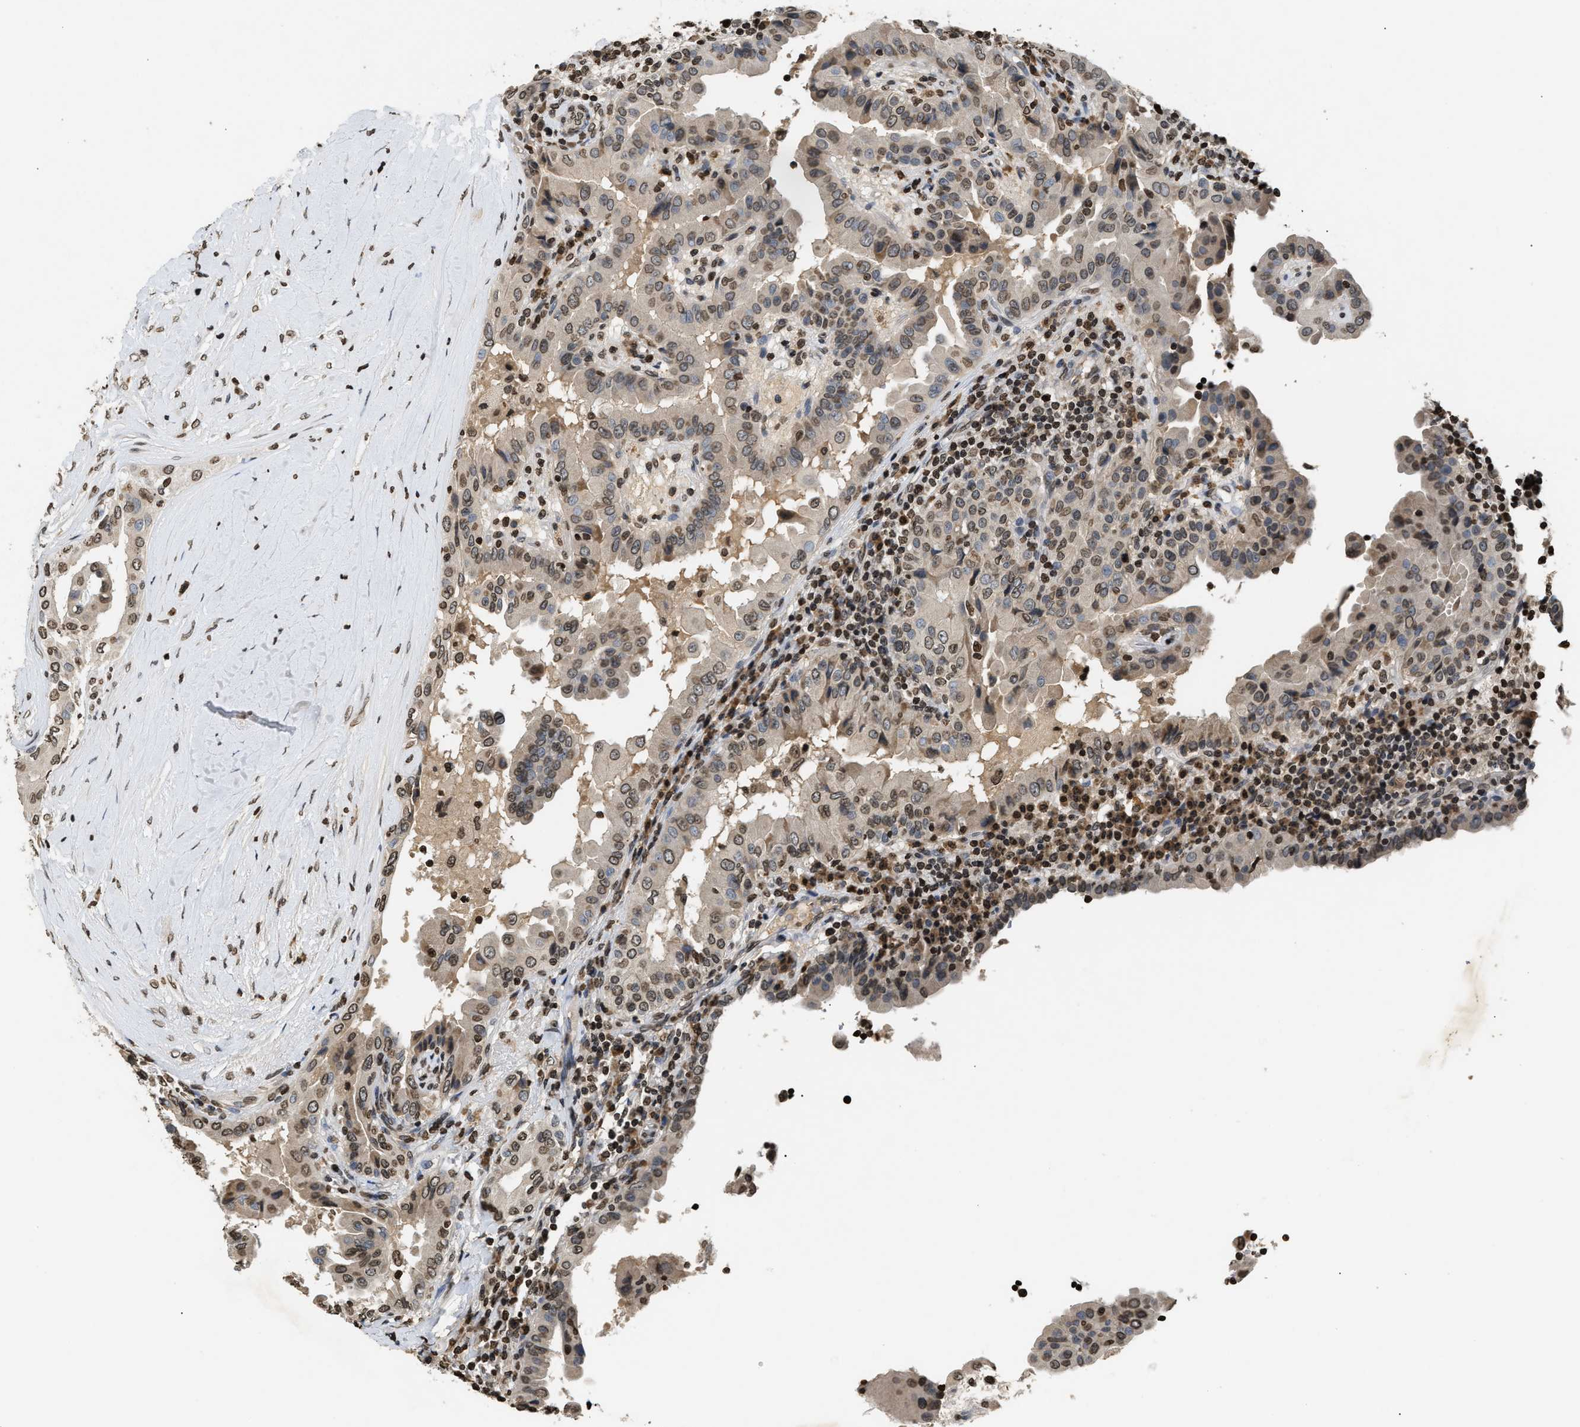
{"staining": {"intensity": "weak", "quantity": ">75%", "location": "cytoplasmic/membranous,nuclear"}, "tissue": "thyroid cancer", "cell_type": "Tumor cells", "image_type": "cancer", "snomed": [{"axis": "morphology", "description": "Papillary adenocarcinoma, NOS"}, {"axis": "topography", "description": "Thyroid gland"}], "caption": "Thyroid cancer (papillary adenocarcinoma) stained with immunohistochemistry reveals weak cytoplasmic/membranous and nuclear expression in about >75% of tumor cells. The staining was performed using DAB, with brown indicating positive protein expression. Nuclei are stained blue with hematoxylin.", "gene": "DNASE1L3", "patient": {"sex": "male", "age": 33}}